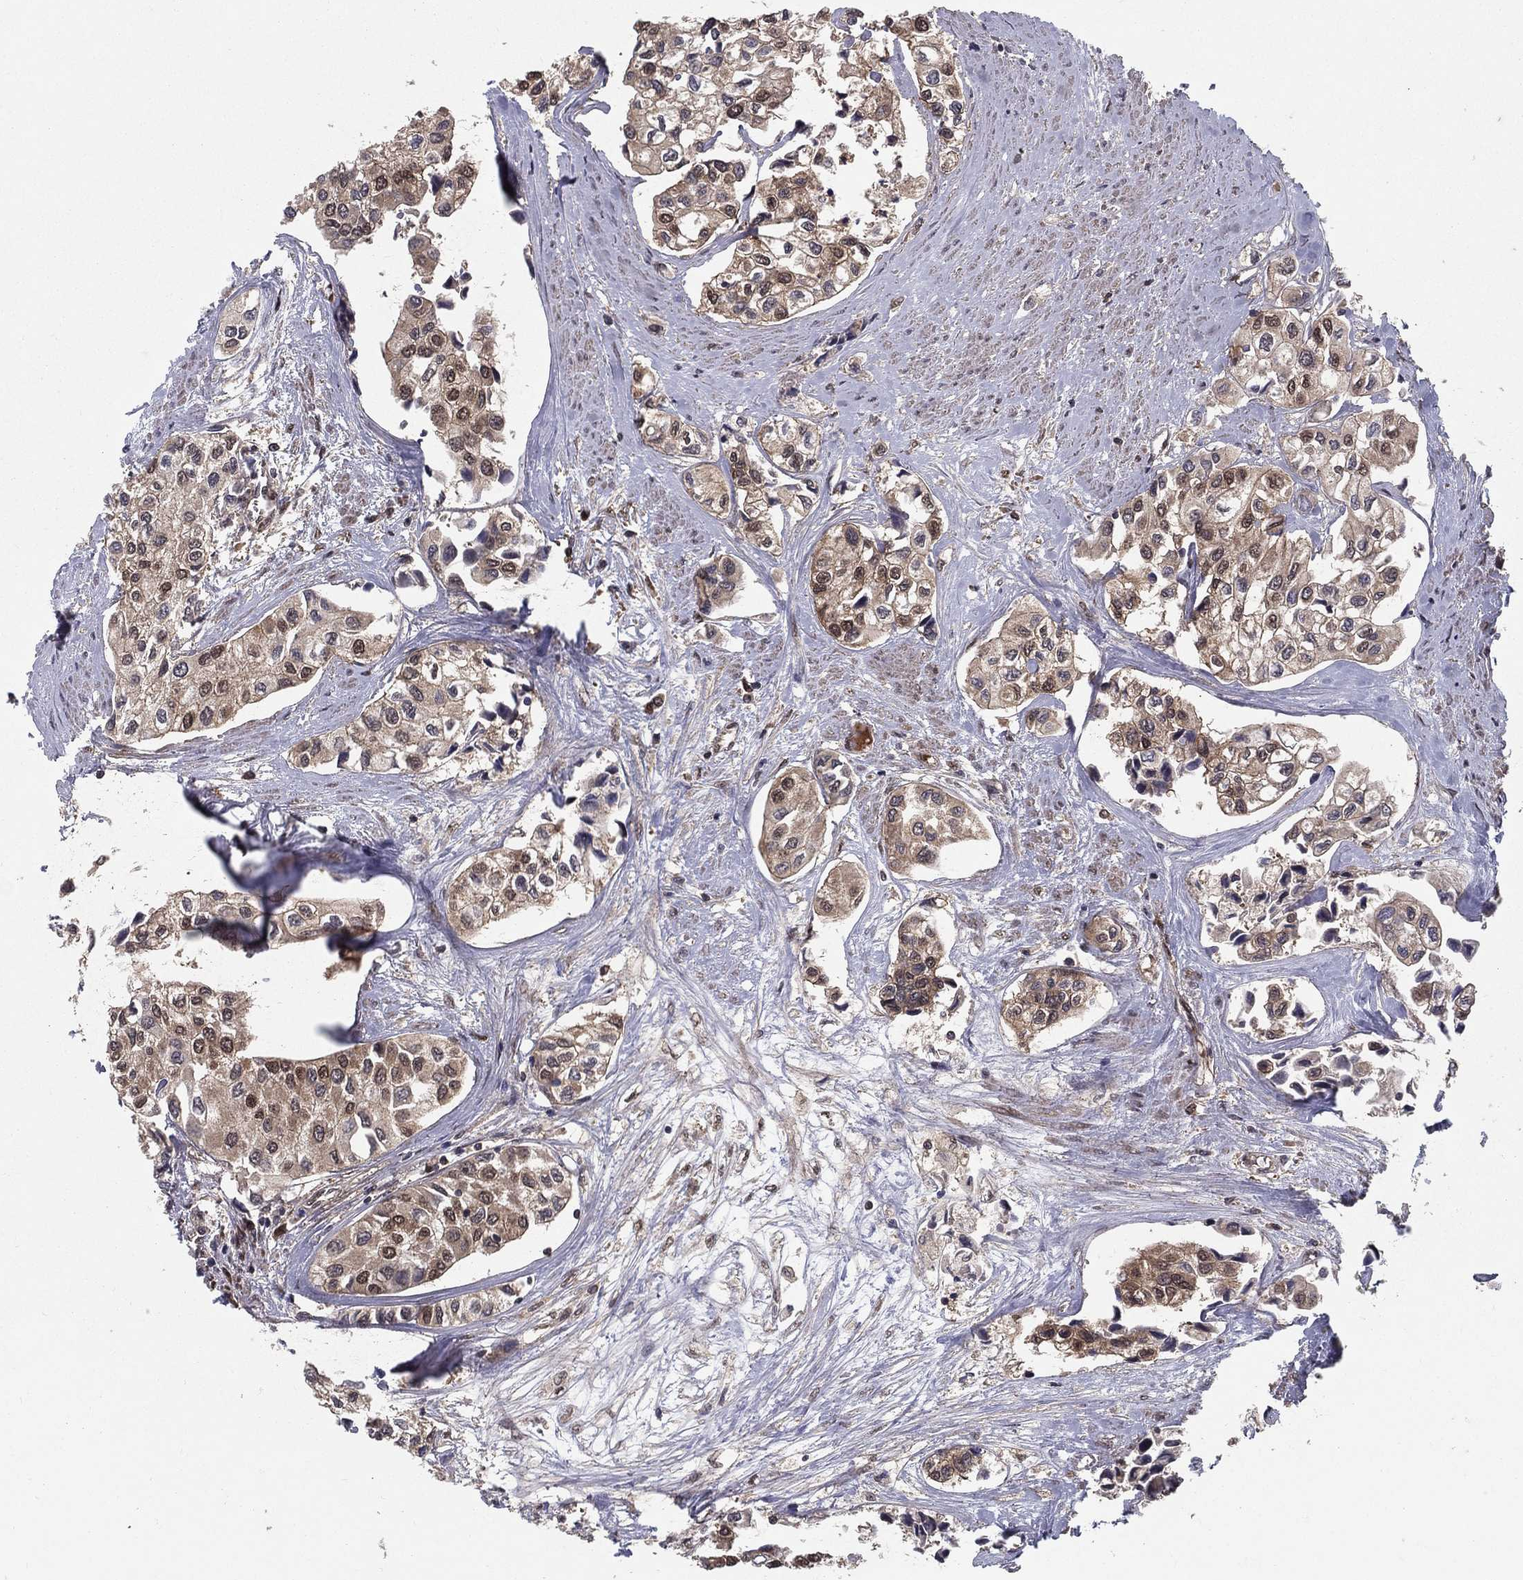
{"staining": {"intensity": "moderate", "quantity": "<25%", "location": "nuclear"}, "tissue": "urothelial cancer", "cell_type": "Tumor cells", "image_type": "cancer", "snomed": [{"axis": "morphology", "description": "Urothelial carcinoma, High grade"}, {"axis": "topography", "description": "Urinary bladder"}], "caption": "Human urothelial cancer stained for a protein (brown) displays moderate nuclear positive staining in approximately <25% of tumor cells.", "gene": "CARM1", "patient": {"sex": "male", "age": 73}}